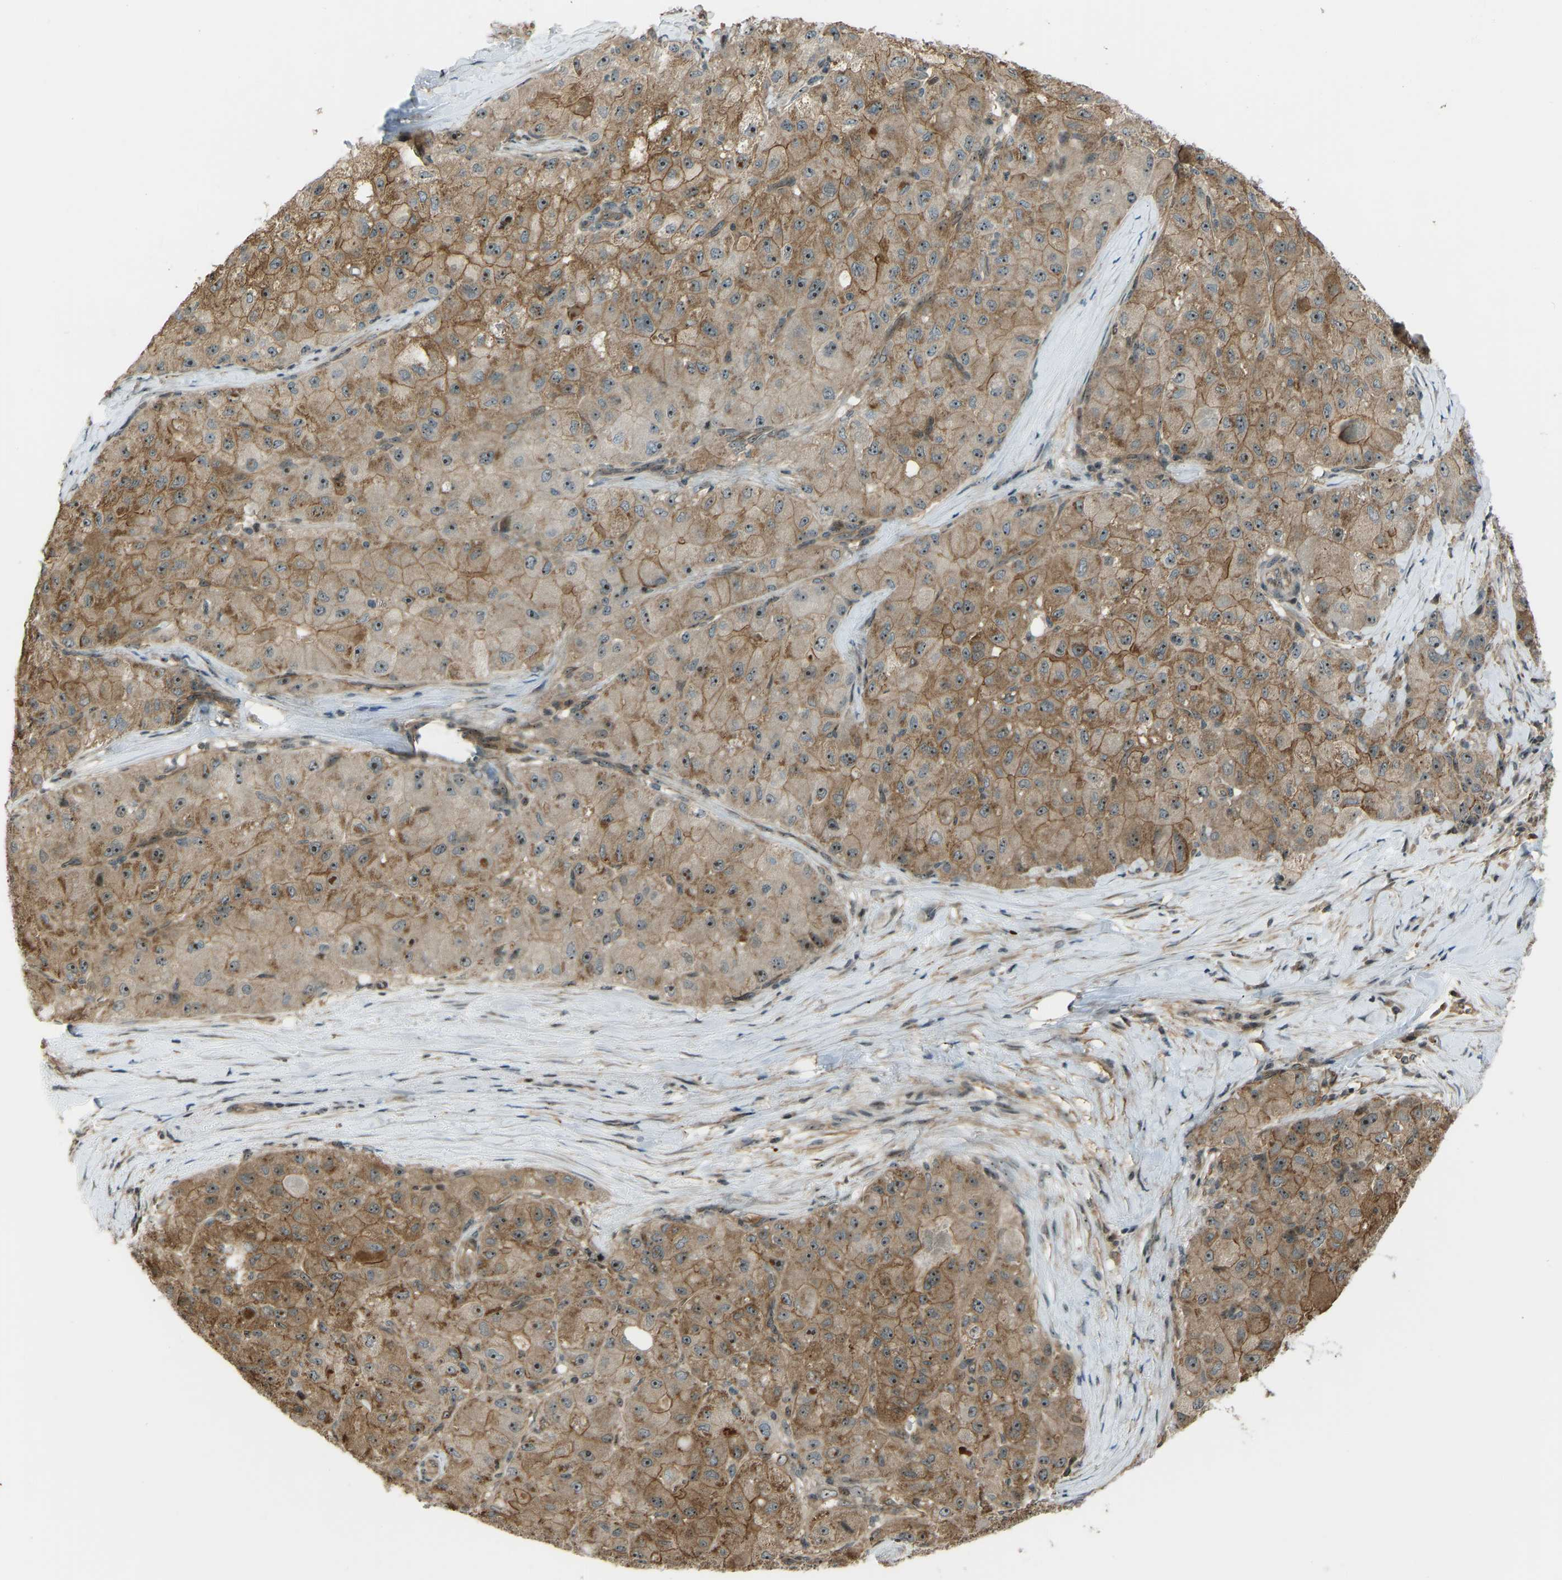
{"staining": {"intensity": "moderate", "quantity": ">75%", "location": "cytoplasmic/membranous,nuclear"}, "tissue": "liver cancer", "cell_type": "Tumor cells", "image_type": "cancer", "snomed": [{"axis": "morphology", "description": "Carcinoma, Hepatocellular, NOS"}, {"axis": "topography", "description": "Liver"}], "caption": "Immunohistochemistry (IHC) image of human liver cancer (hepatocellular carcinoma) stained for a protein (brown), which reveals medium levels of moderate cytoplasmic/membranous and nuclear expression in about >75% of tumor cells.", "gene": "SVOPL", "patient": {"sex": "male", "age": 80}}